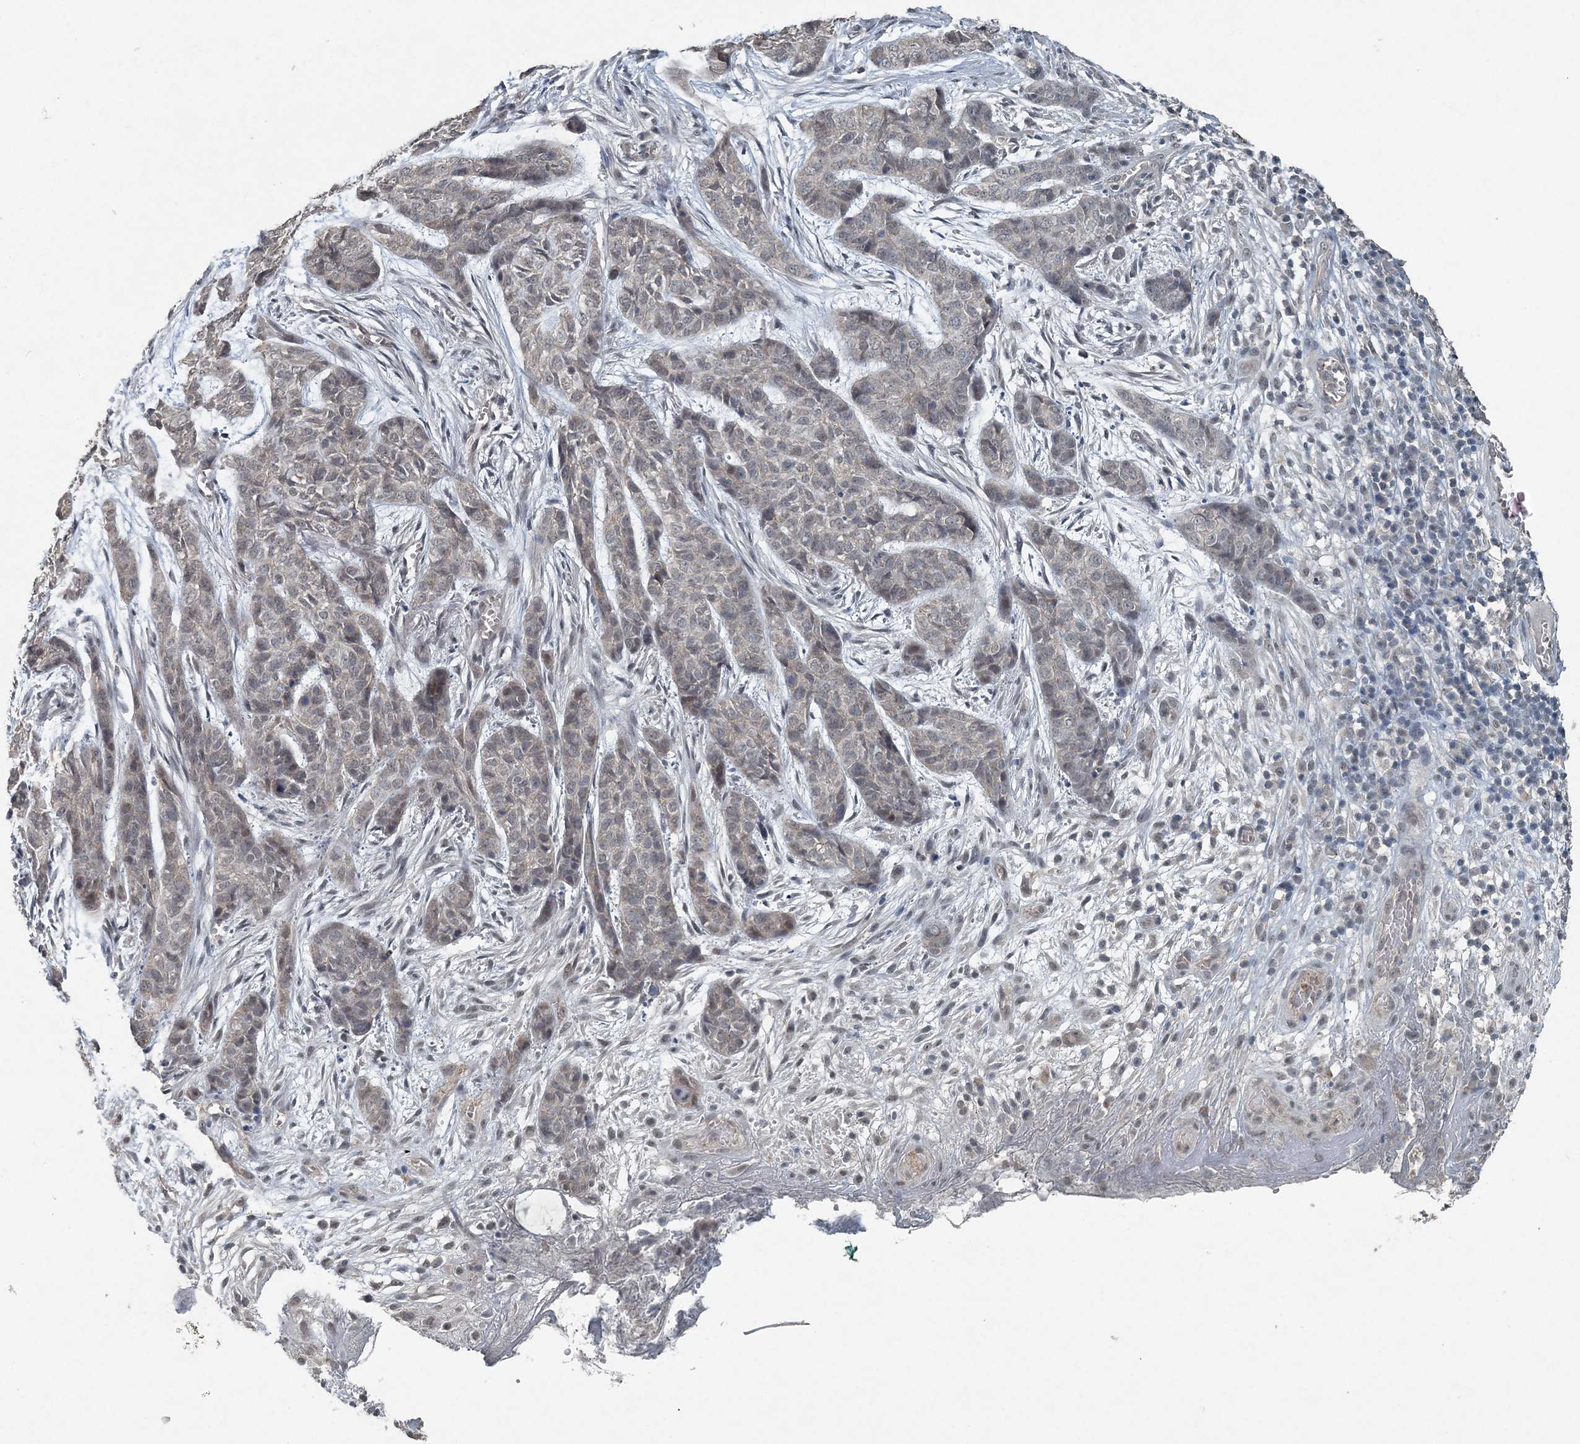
{"staining": {"intensity": "negative", "quantity": "none", "location": "none"}, "tissue": "skin cancer", "cell_type": "Tumor cells", "image_type": "cancer", "snomed": [{"axis": "morphology", "description": "Basal cell carcinoma"}, {"axis": "topography", "description": "Skin"}], "caption": "Immunohistochemical staining of human skin basal cell carcinoma exhibits no significant expression in tumor cells.", "gene": "VSIG2", "patient": {"sex": "female", "age": 64}}